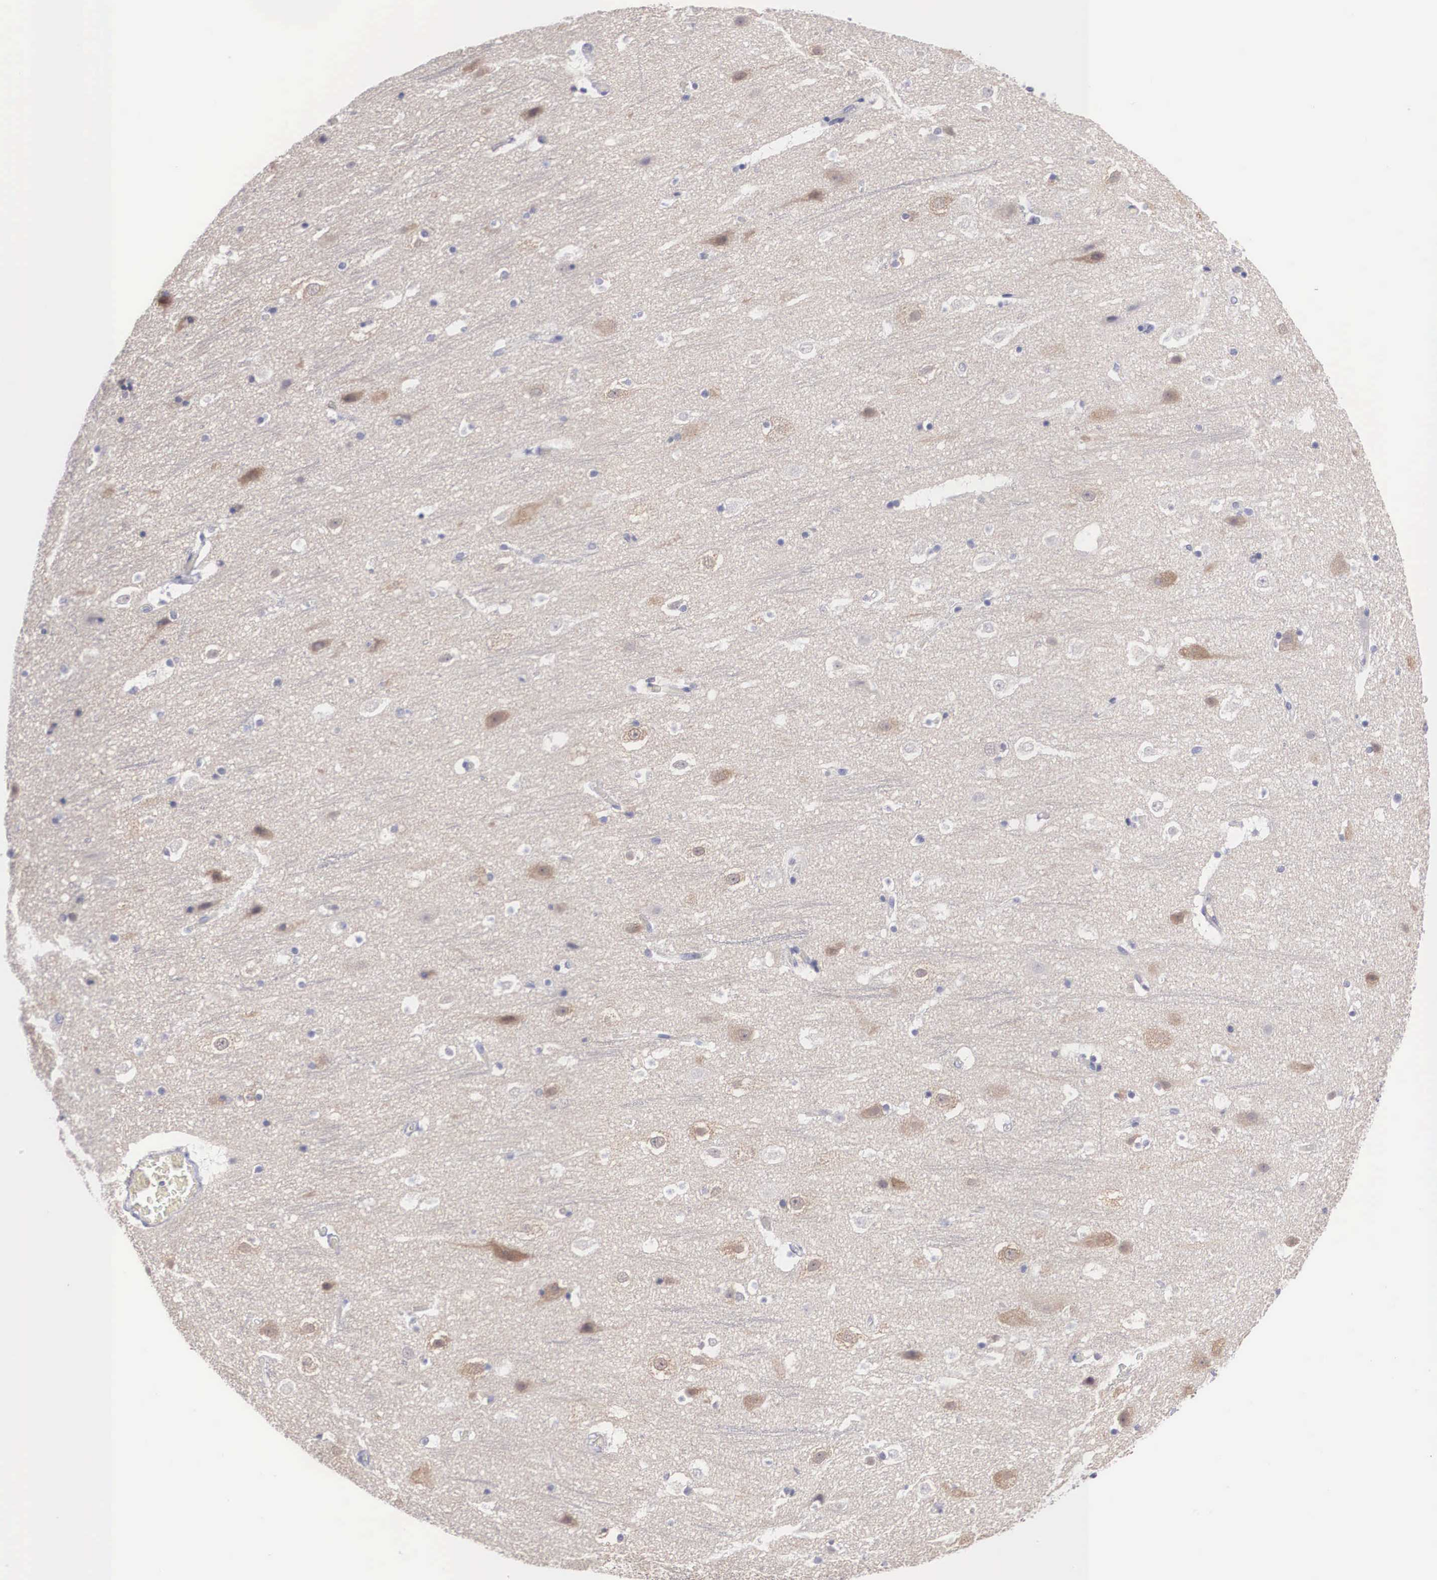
{"staining": {"intensity": "negative", "quantity": "none", "location": "none"}, "tissue": "cerebral cortex", "cell_type": "Endothelial cells", "image_type": "normal", "snomed": [{"axis": "morphology", "description": "Normal tissue, NOS"}, {"axis": "topography", "description": "Cerebral cortex"}], "caption": "This is an immunohistochemistry (IHC) histopathology image of benign cerebral cortex. There is no staining in endothelial cells.", "gene": "REPS2", "patient": {"sex": "male", "age": 45}}